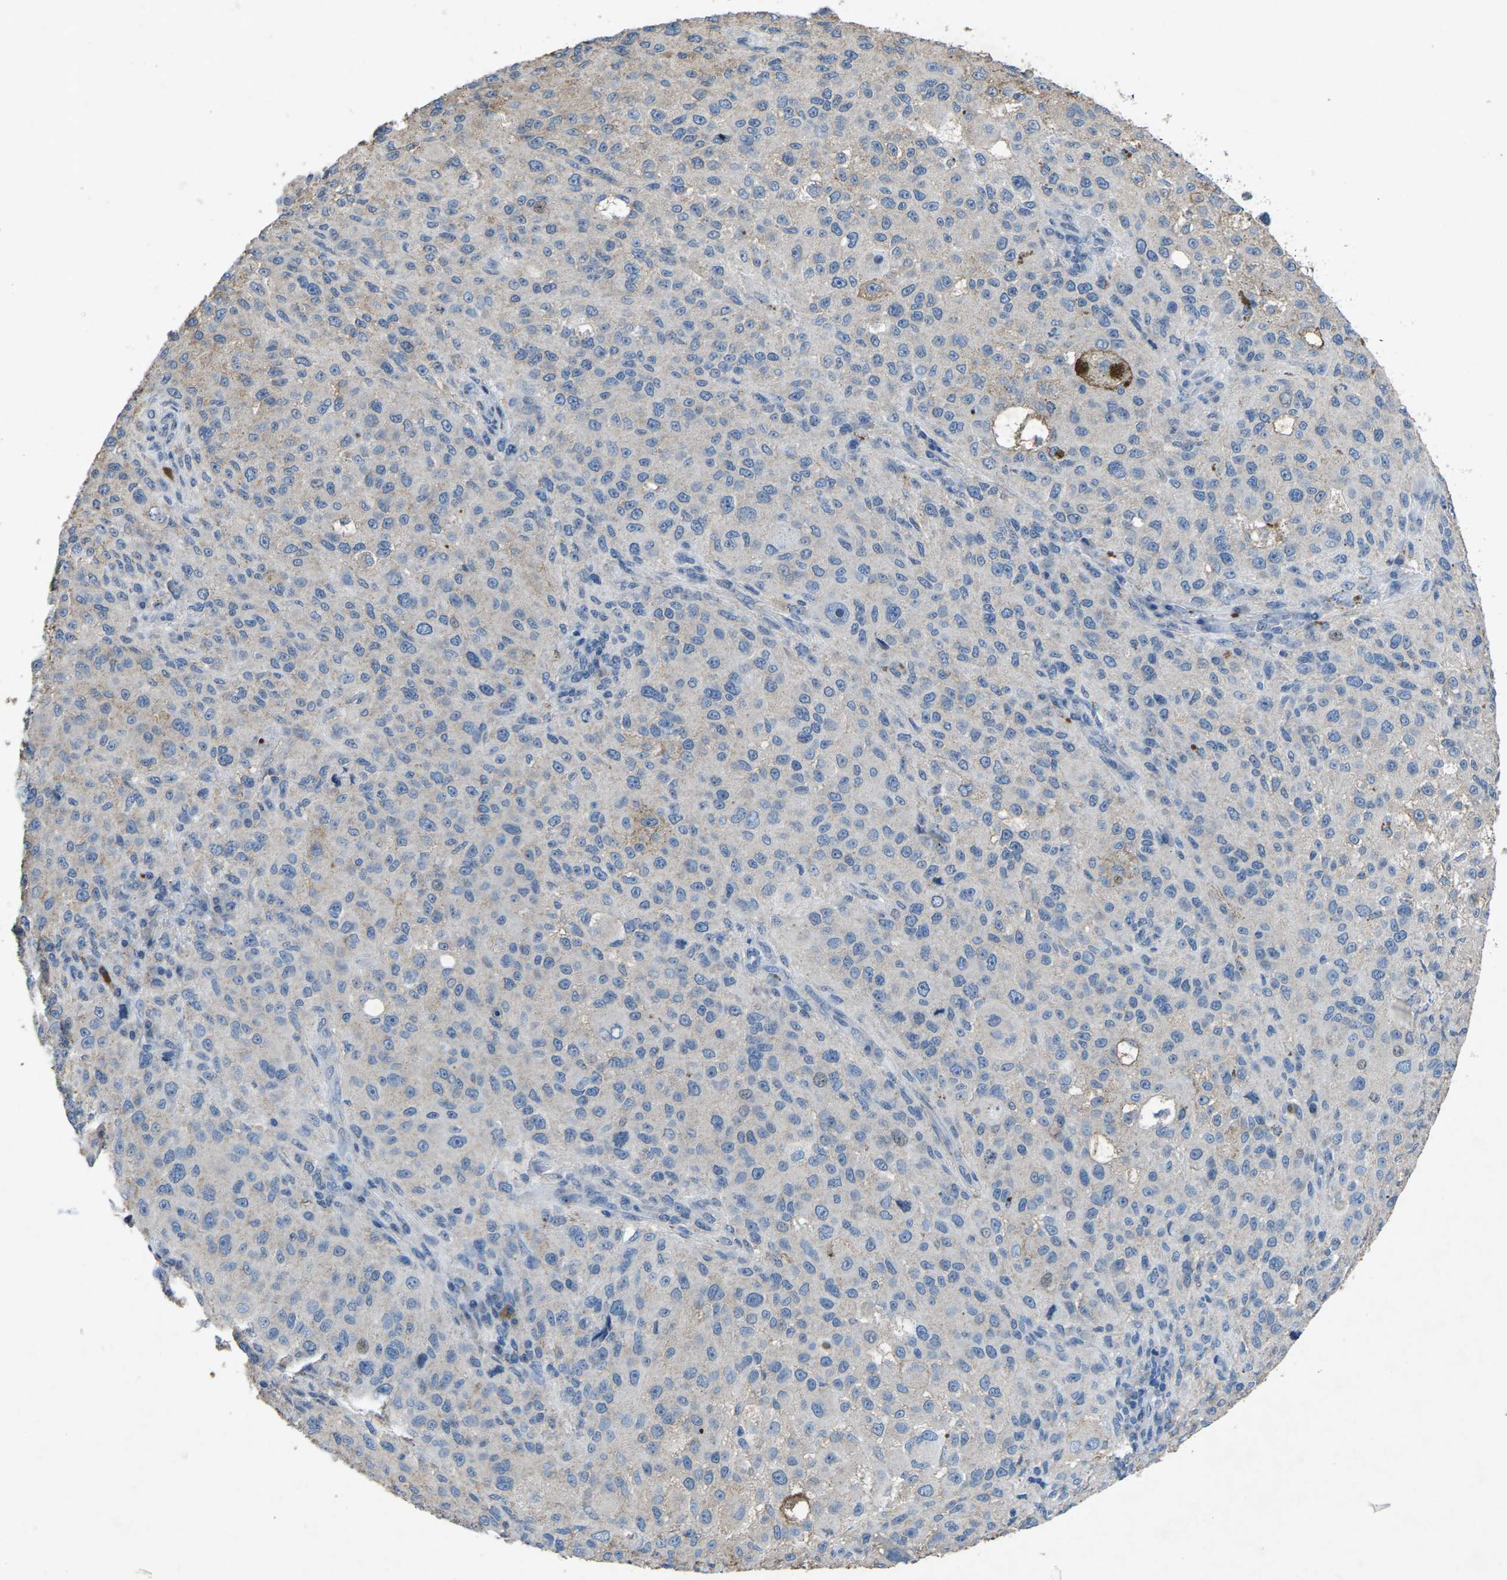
{"staining": {"intensity": "weak", "quantity": "<25%", "location": "cytoplasmic/membranous"}, "tissue": "melanoma", "cell_type": "Tumor cells", "image_type": "cancer", "snomed": [{"axis": "morphology", "description": "Necrosis, NOS"}, {"axis": "morphology", "description": "Malignant melanoma, NOS"}, {"axis": "topography", "description": "Skin"}], "caption": "There is no significant staining in tumor cells of melanoma. (Brightfield microscopy of DAB (3,3'-diaminobenzidine) IHC at high magnification).", "gene": "PLG", "patient": {"sex": "female", "age": 87}}